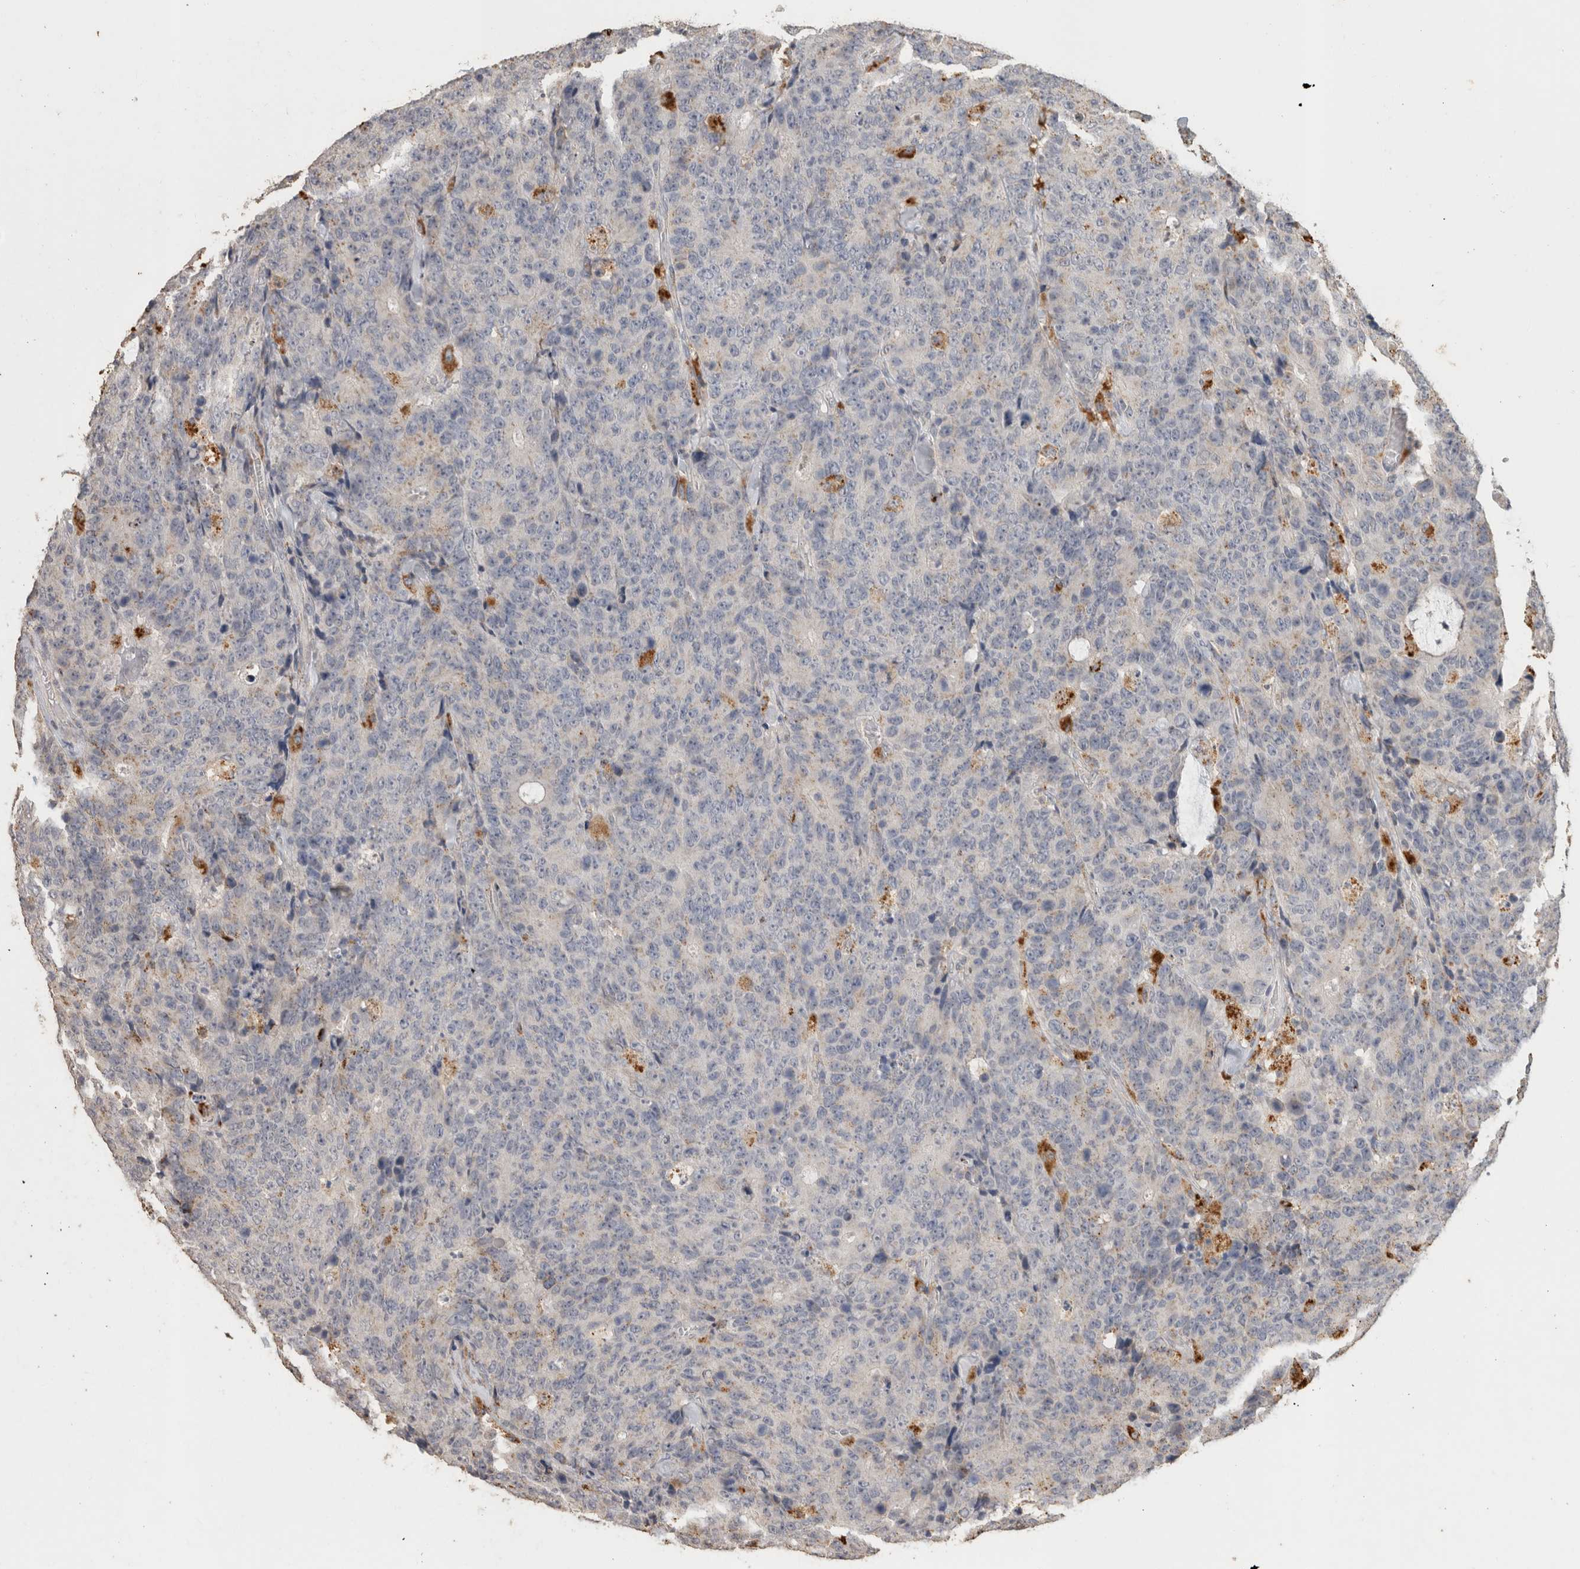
{"staining": {"intensity": "negative", "quantity": "none", "location": "none"}, "tissue": "colorectal cancer", "cell_type": "Tumor cells", "image_type": "cancer", "snomed": [{"axis": "morphology", "description": "Adenocarcinoma, NOS"}, {"axis": "topography", "description": "Colon"}], "caption": "Histopathology image shows no significant protein expression in tumor cells of adenocarcinoma (colorectal).", "gene": "ARSA", "patient": {"sex": "female", "age": 86}}